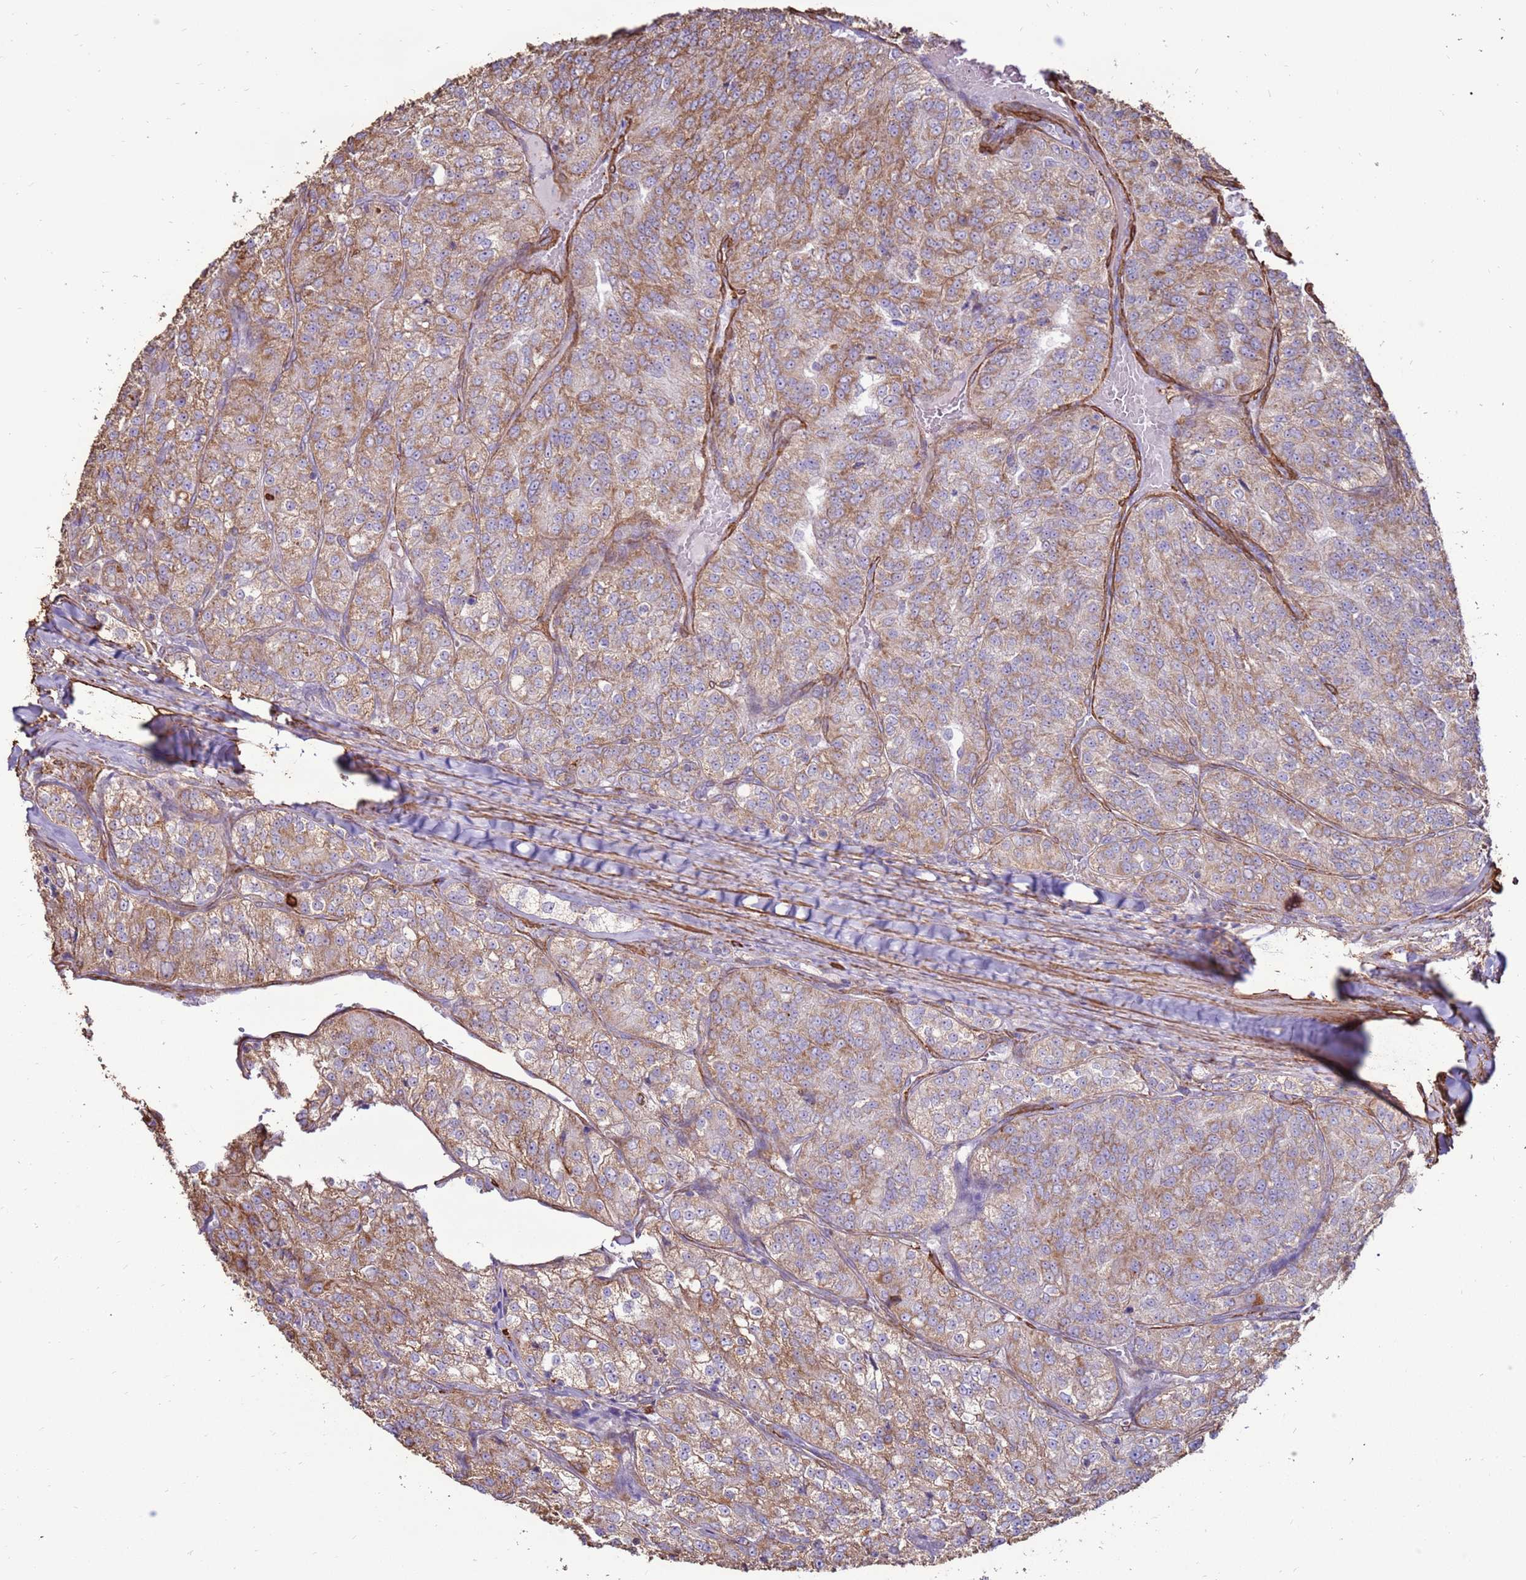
{"staining": {"intensity": "moderate", "quantity": ">75%", "location": "cytoplasmic/membranous"}, "tissue": "renal cancer", "cell_type": "Tumor cells", "image_type": "cancer", "snomed": [{"axis": "morphology", "description": "Adenocarcinoma, NOS"}, {"axis": "topography", "description": "Kidney"}], "caption": "High-magnification brightfield microscopy of renal cancer stained with DAB (3,3'-diaminobenzidine) (brown) and counterstained with hematoxylin (blue). tumor cells exhibit moderate cytoplasmic/membranous positivity is present in approximately>75% of cells.", "gene": "DDX59", "patient": {"sex": "female", "age": 63}}